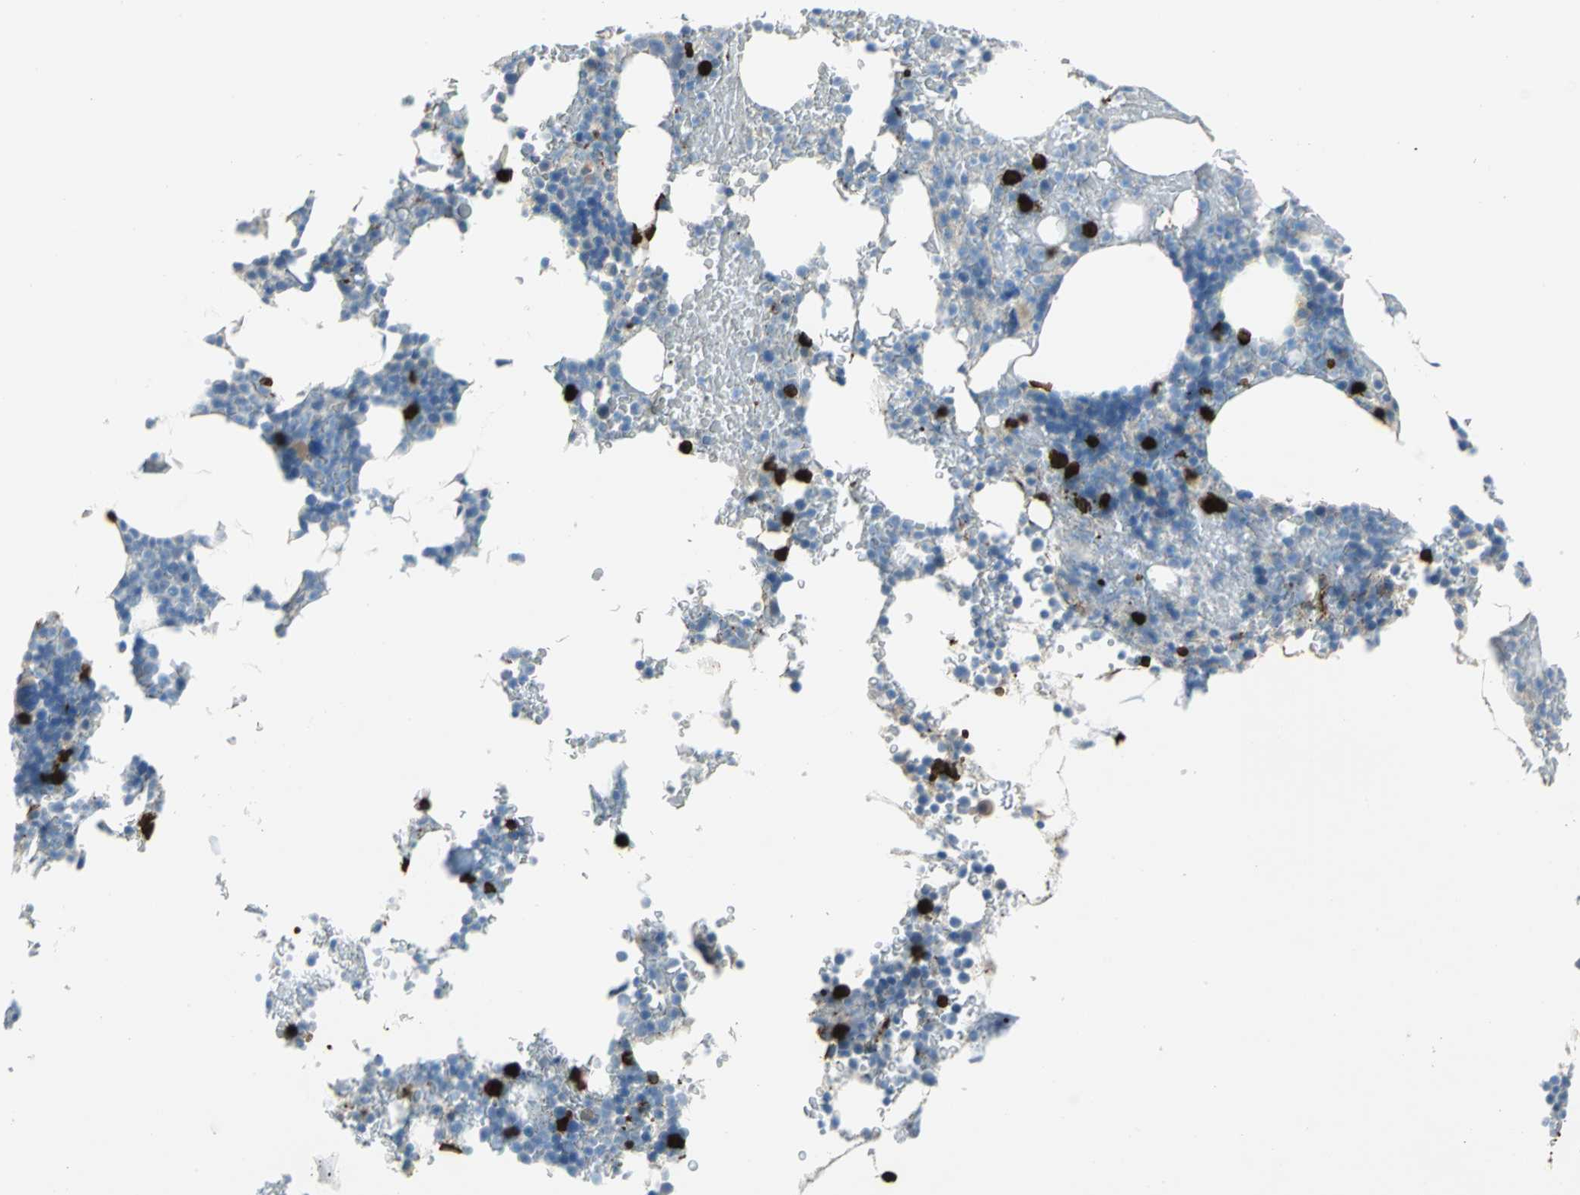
{"staining": {"intensity": "strong", "quantity": "<25%", "location": "nuclear"}, "tissue": "bone marrow", "cell_type": "Hematopoietic cells", "image_type": "normal", "snomed": [{"axis": "morphology", "description": "Normal tissue, NOS"}, {"axis": "topography", "description": "Bone marrow"}], "caption": "The image demonstrates staining of unremarkable bone marrow, revealing strong nuclear protein positivity (brown color) within hematopoietic cells.", "gene": "ALOX15", "patient": {"sex": "female", "age": 66}}